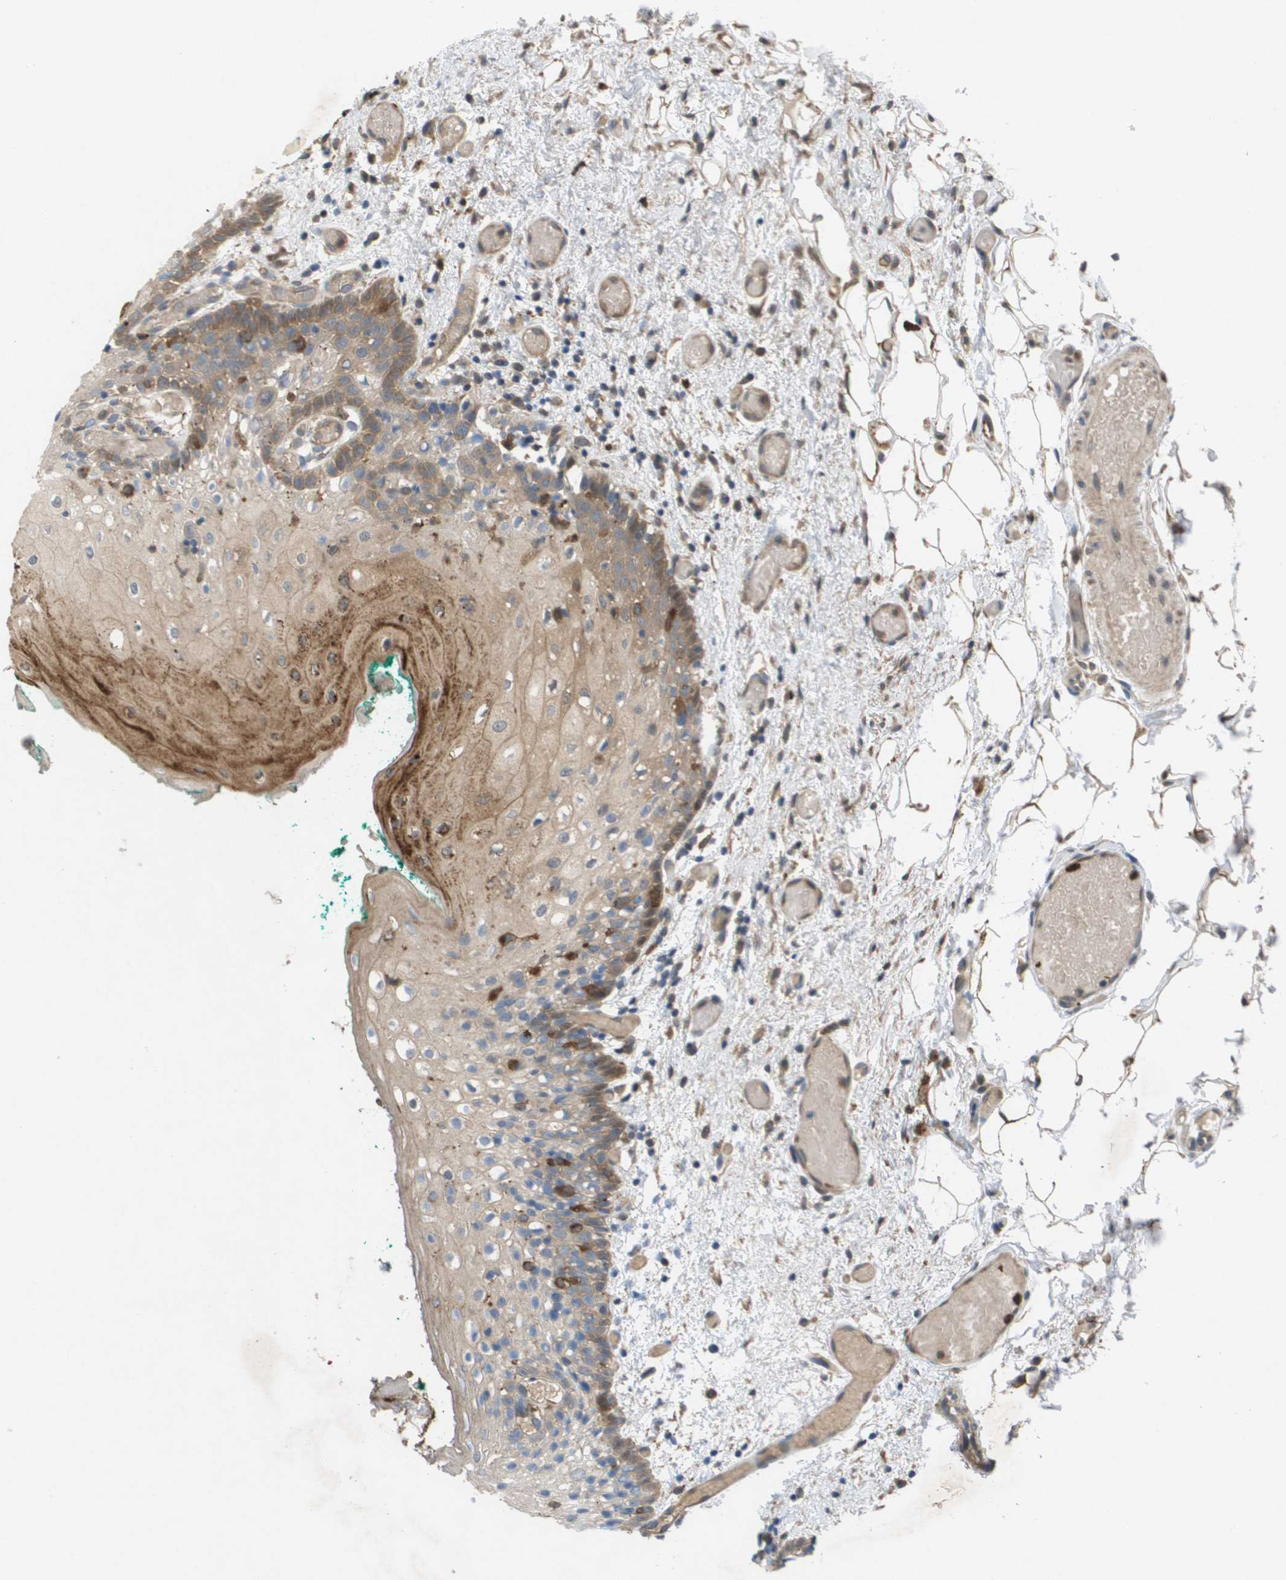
{"staining": {"intensity": "moderate", "quantity": ">75%", "location": "cytoplasmic/membranous"}, "tissue": "oral mucosa", "cell_type": "Squamous epithelial cells", "image_type": "normal", "snomed": [{"axis": "morphology", "description": "Normal tissue, NOS"}, {"axis": "morphology", "description": "Squamous cell carcinoma, NOS"}, {"axis": "topography", "description": "Oral tissue"}, {"axis": "topography", "description": "Salivary gland"}, {"axis": "topography", "description": "Head-Neck"}], "caption": "A medium amount of moderate cytoplasmic/membranous staining is present in approximately >75% of squamous epithelial cells in benign oral mucosa.", "gene": "PALD1", "patient": {"sex": "female", "age": 62}}